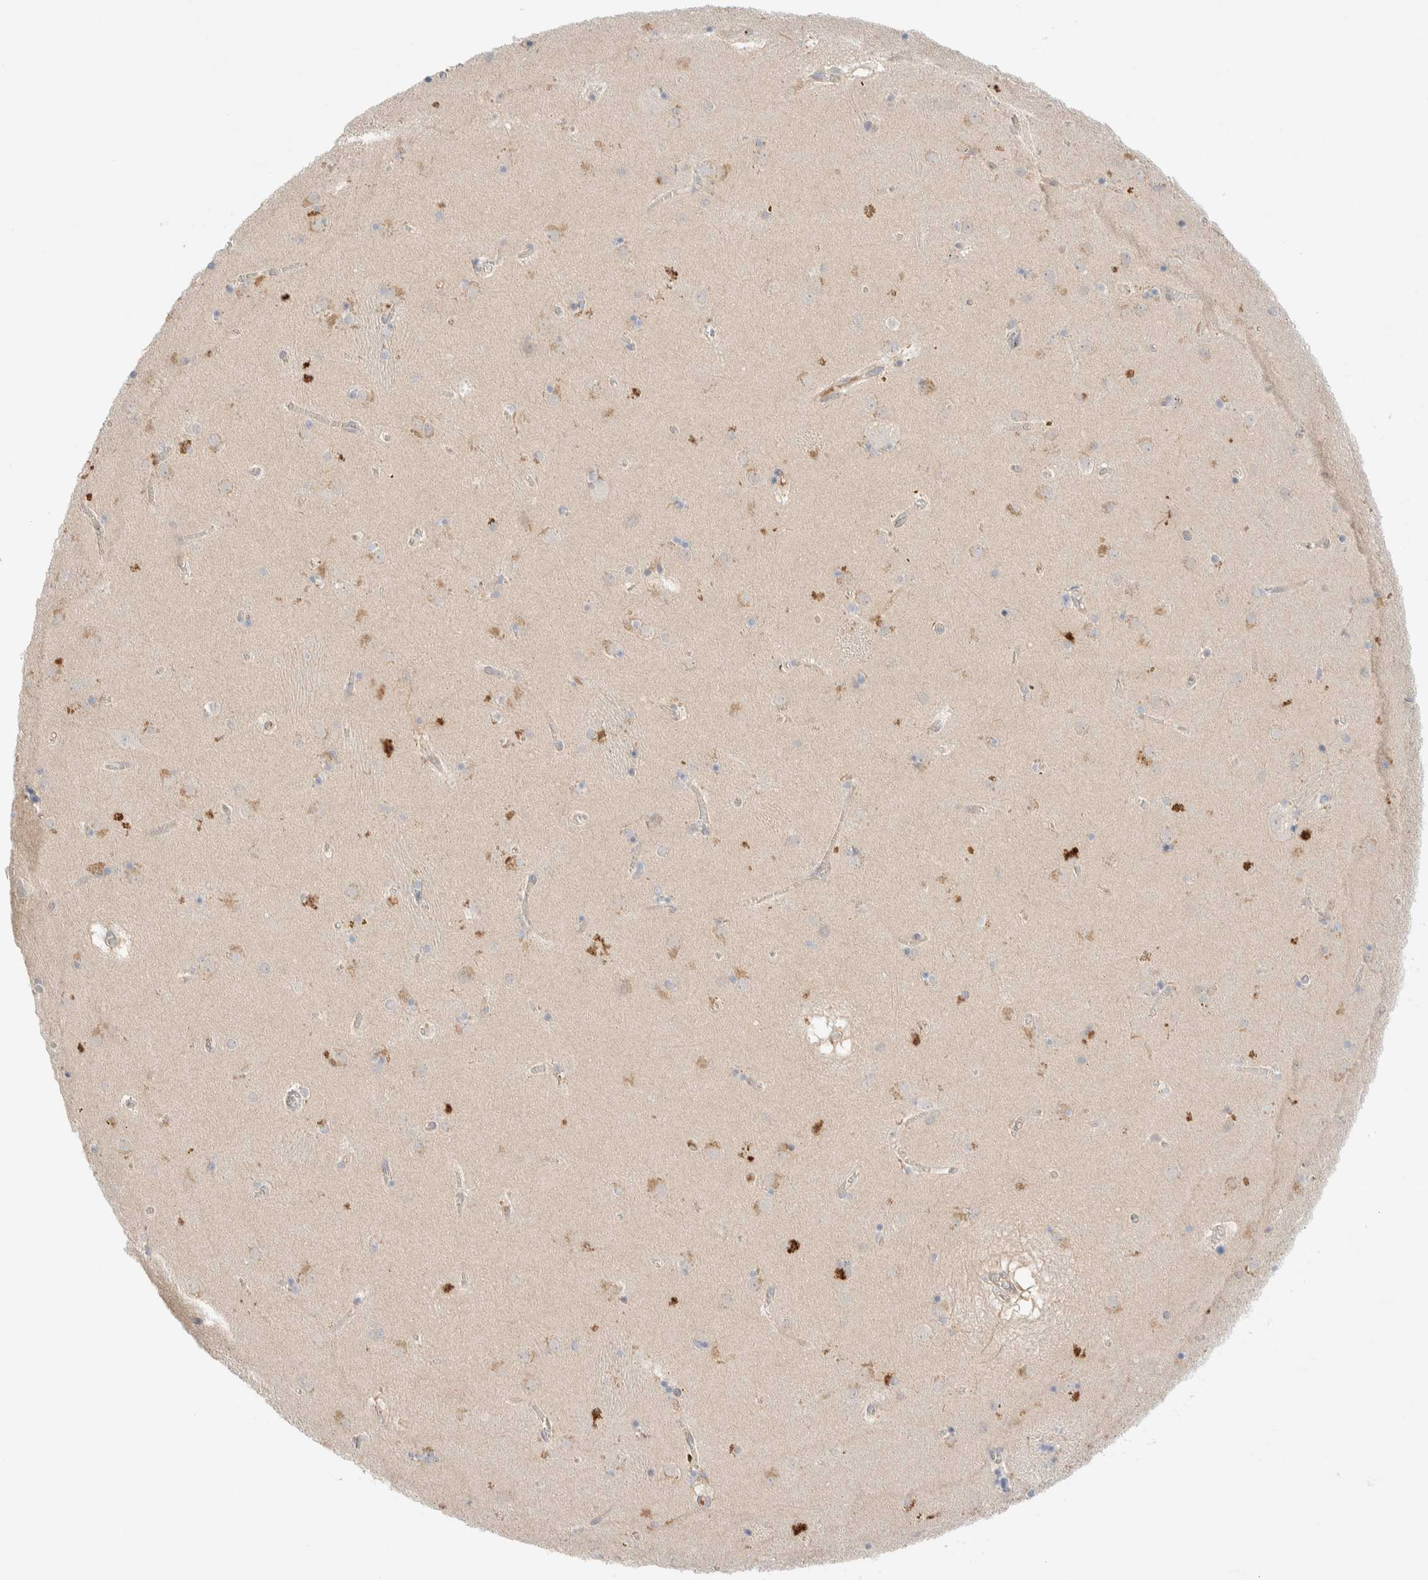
{"staining": {"intensity": "negative", "quantity": "none", "location": "none"}, "tissue": "caudate", "cell_type": "Glial cells", "image_type": "normal", "snomed": [{"axis": "morphology", "description": "Normal tissue, NOS"}, {"axis": "topography", "description": "Lateral ventricle wall"}], "caption": "An immunohistochemistry (IHC) histopathology image of unremarkable caudate is shown. There is no staining in glial cells of caudate.", "gene": "CHKA", "patient": {"sex": "male", "age": 70}}